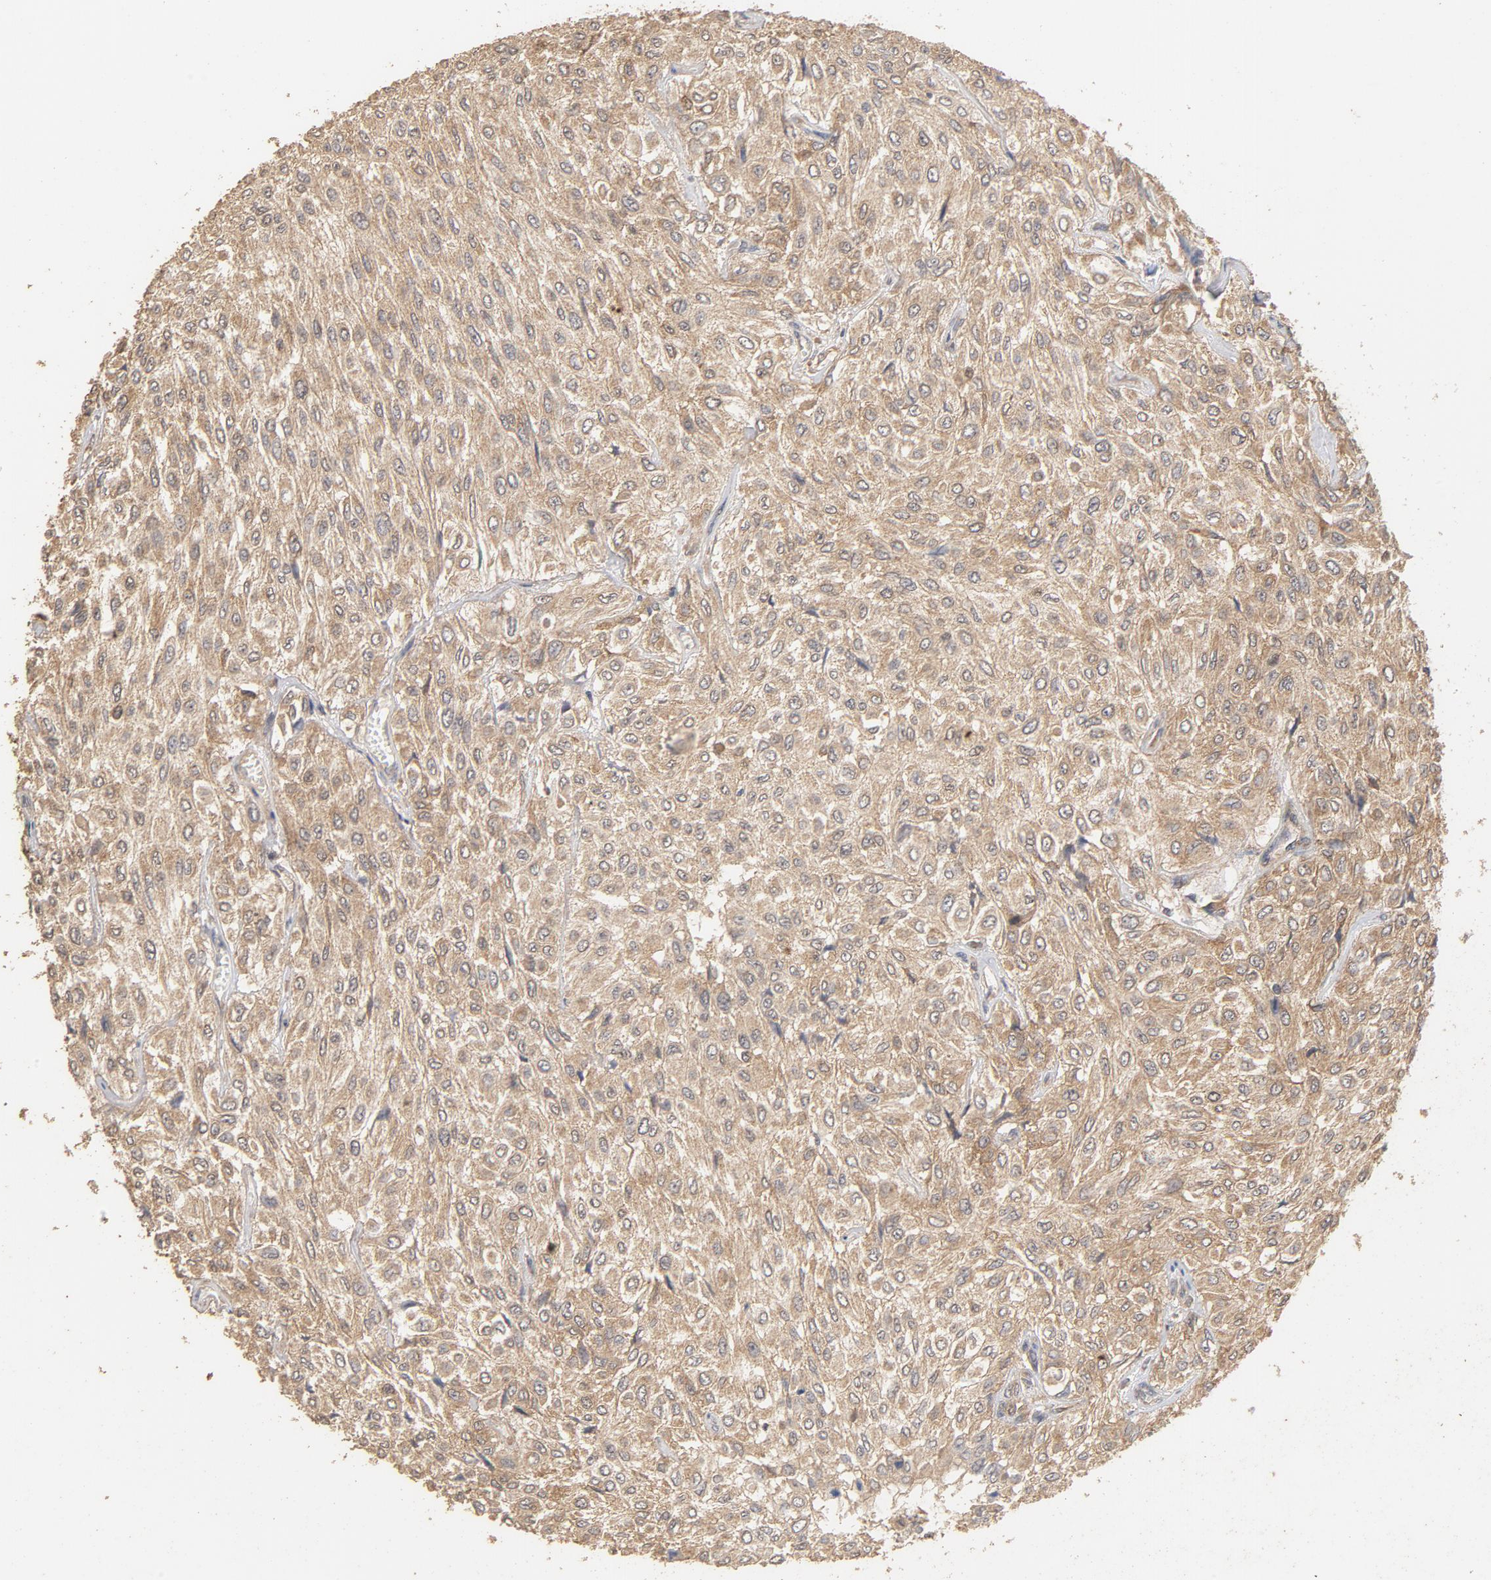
{"staining": {"intensity": "moderate", "quantity": ">75%", "location": "cytoplasmic/membranous"}, "tissue": "urothelial cancer", "cell_type": "Tumor cells", "image_type": "cancer", "snomed": [{"axis": "morphology", "description": "Urothelial carcinoma, High grade"}, {"axis": "topography", "description": "Urinary bladder"}], "caption": "A brown stain labels moderate cytoplasmic/membranous expression of a protein in urothelial cancer tumor cells. (DAB = brown stain, brightfield microscopy at high magnification).", "gene": "DDX6", "patient": {"sex": "male", "age": 57}}